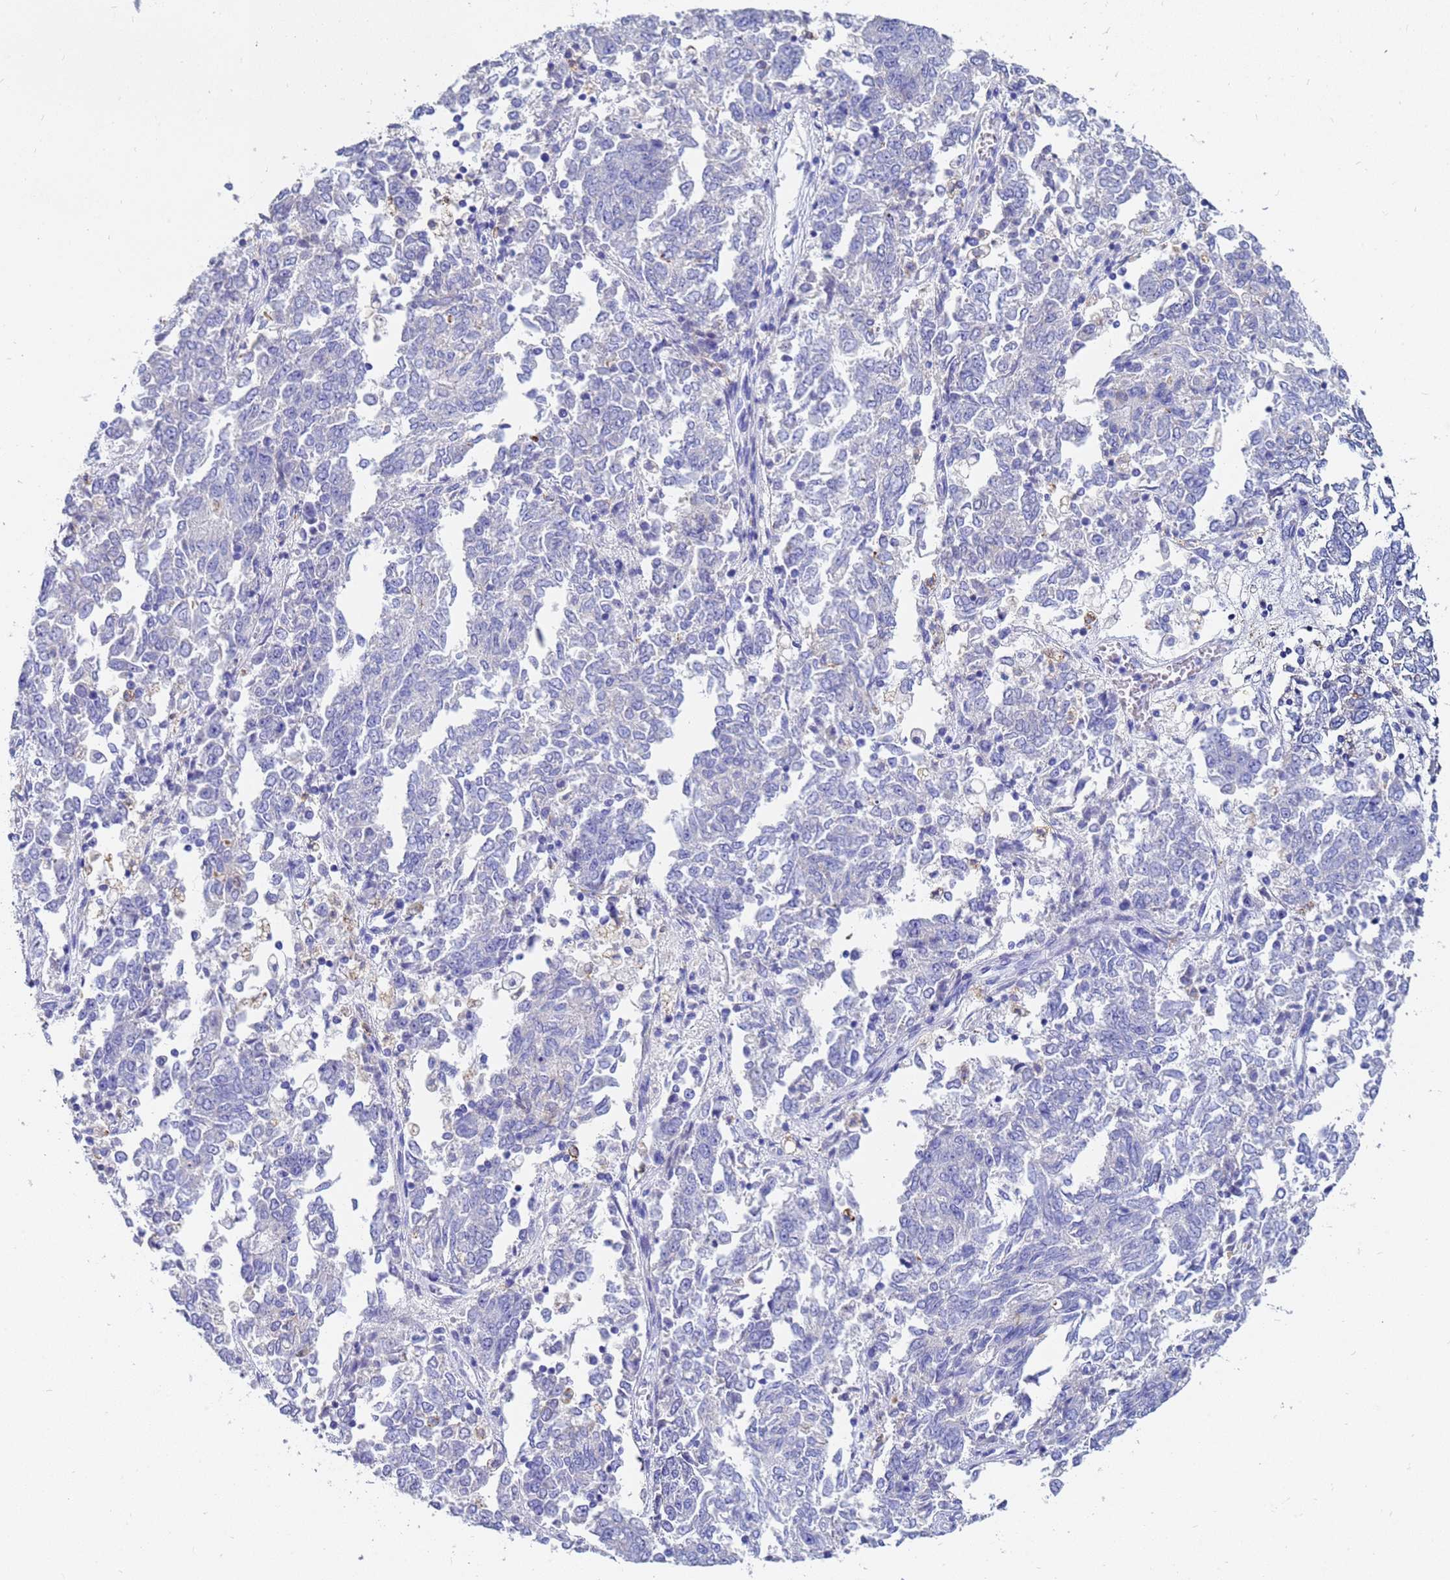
{"staining": {"intensity": "negative", "quantity": "none", "location": "none"}, "tissue": "endometrial cancer", "cell_type": "Tumor cells", "image_type": "cancer", "snomed": [{"axis": "morphology", "description": "Adenocarcinoma, NOS"}, {"axis": "topography", "description": "Endometrium"}], "caption": "IHC micrograph of human adenocarcinoma (endometrial) stained for a protein (brown), which demonstrates no staining in tumor cells.", "gene": "C2orf72", "patient": {"sex": "female", "age": 80}}